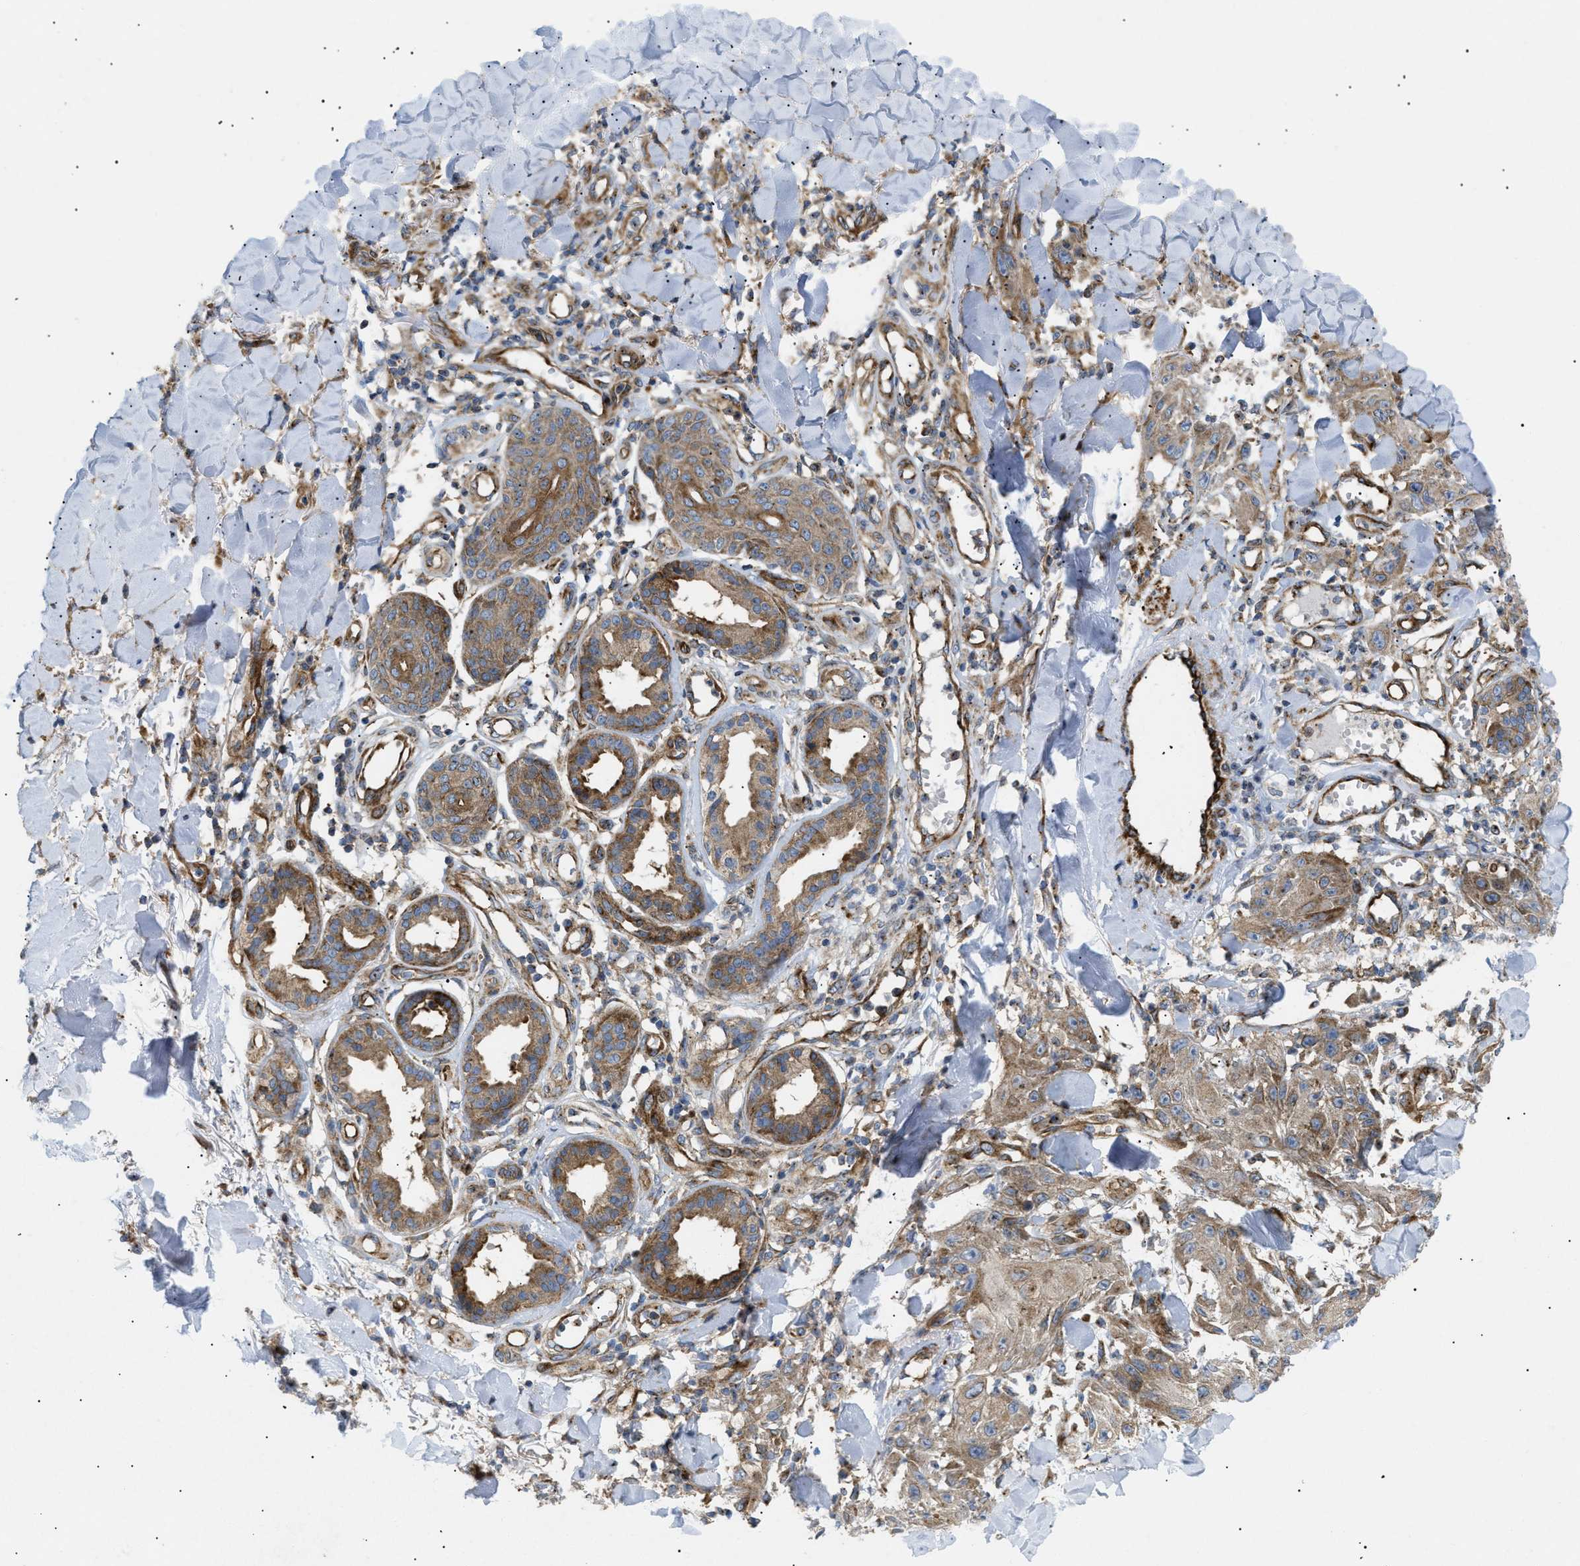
{"staining": {"intensity": "moderate", "quantity": ">75%", "location": "cytoplasmic/membranous"}, "tissue": "skin cancer", "cell_type": "Tumor cells", "image_type": "cancer", "snomed": [{"axis": "morphology", "description": "Squamous cell carcinoma, NOS"}, {"axis": "topography", "description": "Skin"}], "caption": "Skin cancer (squamous cell carcinoma) was stained to show a protein in brown. There is medium levels of moderate cytoplasmic/membranous positivity in approximately >75% of tumor cells.", "gene": "DCTN4", "patient": {"sex": "male", "age": 74}}